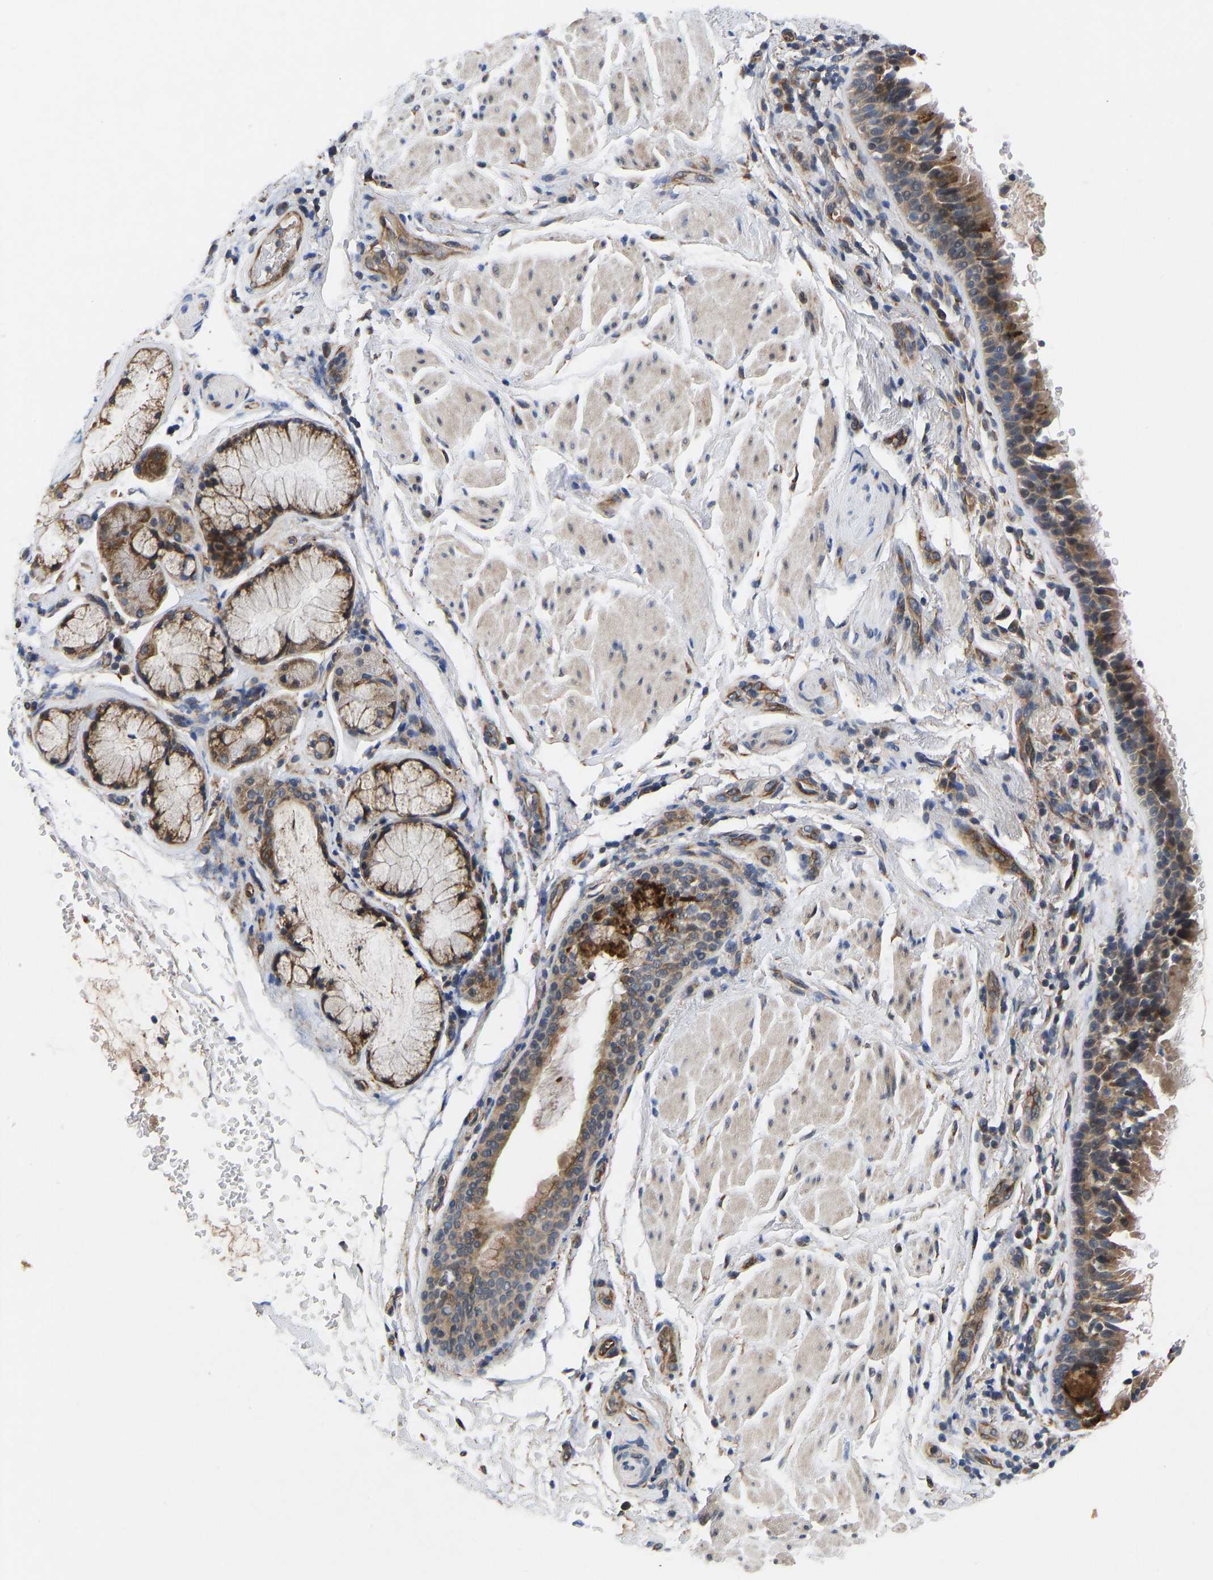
{"staining": {"intensity": "moderate", "quantity": ">75%", "location": "cytoplasmic/membranous"}, "tissue": "bronchus", "cell_type": "Respiratory epithelial cells", "image_type": "normal", "snomed": [{"axis": "morphology", "description": "Normal tissue, NOS"}, {"axis": "morphology", "description": "Inflammation, NOS"}, {"axis": "topography", "description": "Cartilage tissue"}, {"axis": "topography", "description": "Bronchus"}], "caption": "Protein expression by immunohistochemistry (IHC) shows moderate cytoplasmic/membranous staining in approximately >75% of respiratory epithelial cells in unremarkable bronchus. (DAB (3,3'-diaminobenzidine) IHC, brown staining for protein, blue staining for nuclei).", "gene": "FRRS1", "patient": {"sex": "male", "age": 77}}